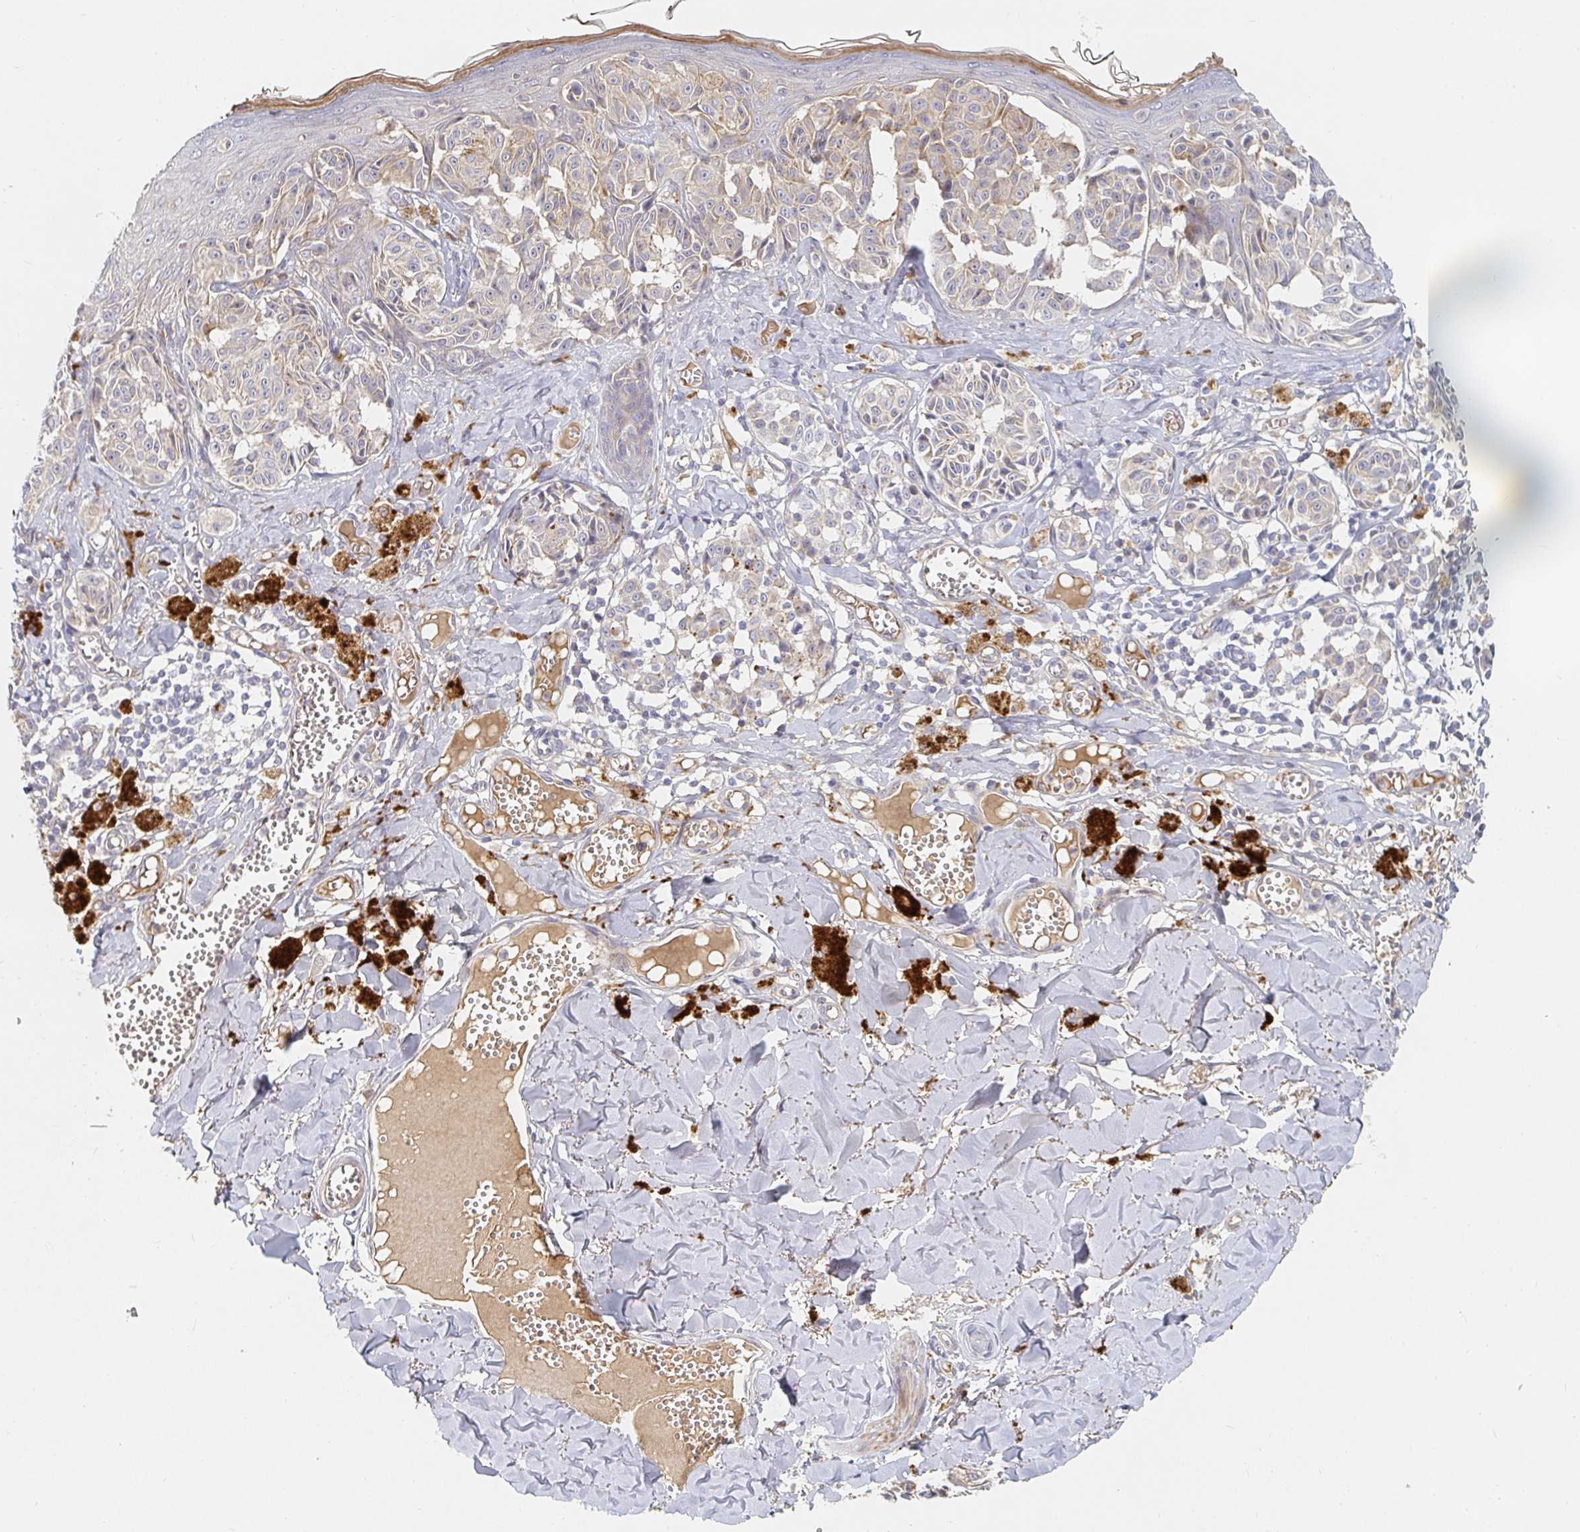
{"staining": {"intensity": "weak", "quantity": "<25%", "location": "cytoplasmic/membranous"}, "tissue": "melanoma", "cell_type": "Tumor cells", "image_type": "cancer", "snomed": [{"axis": "morphology", "description": "Malignant melanoma, NOS"}, {"axis": "topography", "description": "Skin"}], "caption": "Immunohistochemistry image of neoplastic tissue: human melanoma stained with DAB reveals no significant protein positivity in tumor cells.", "gene": "NME9", "patient": {"sex": "female", "age": 43}}